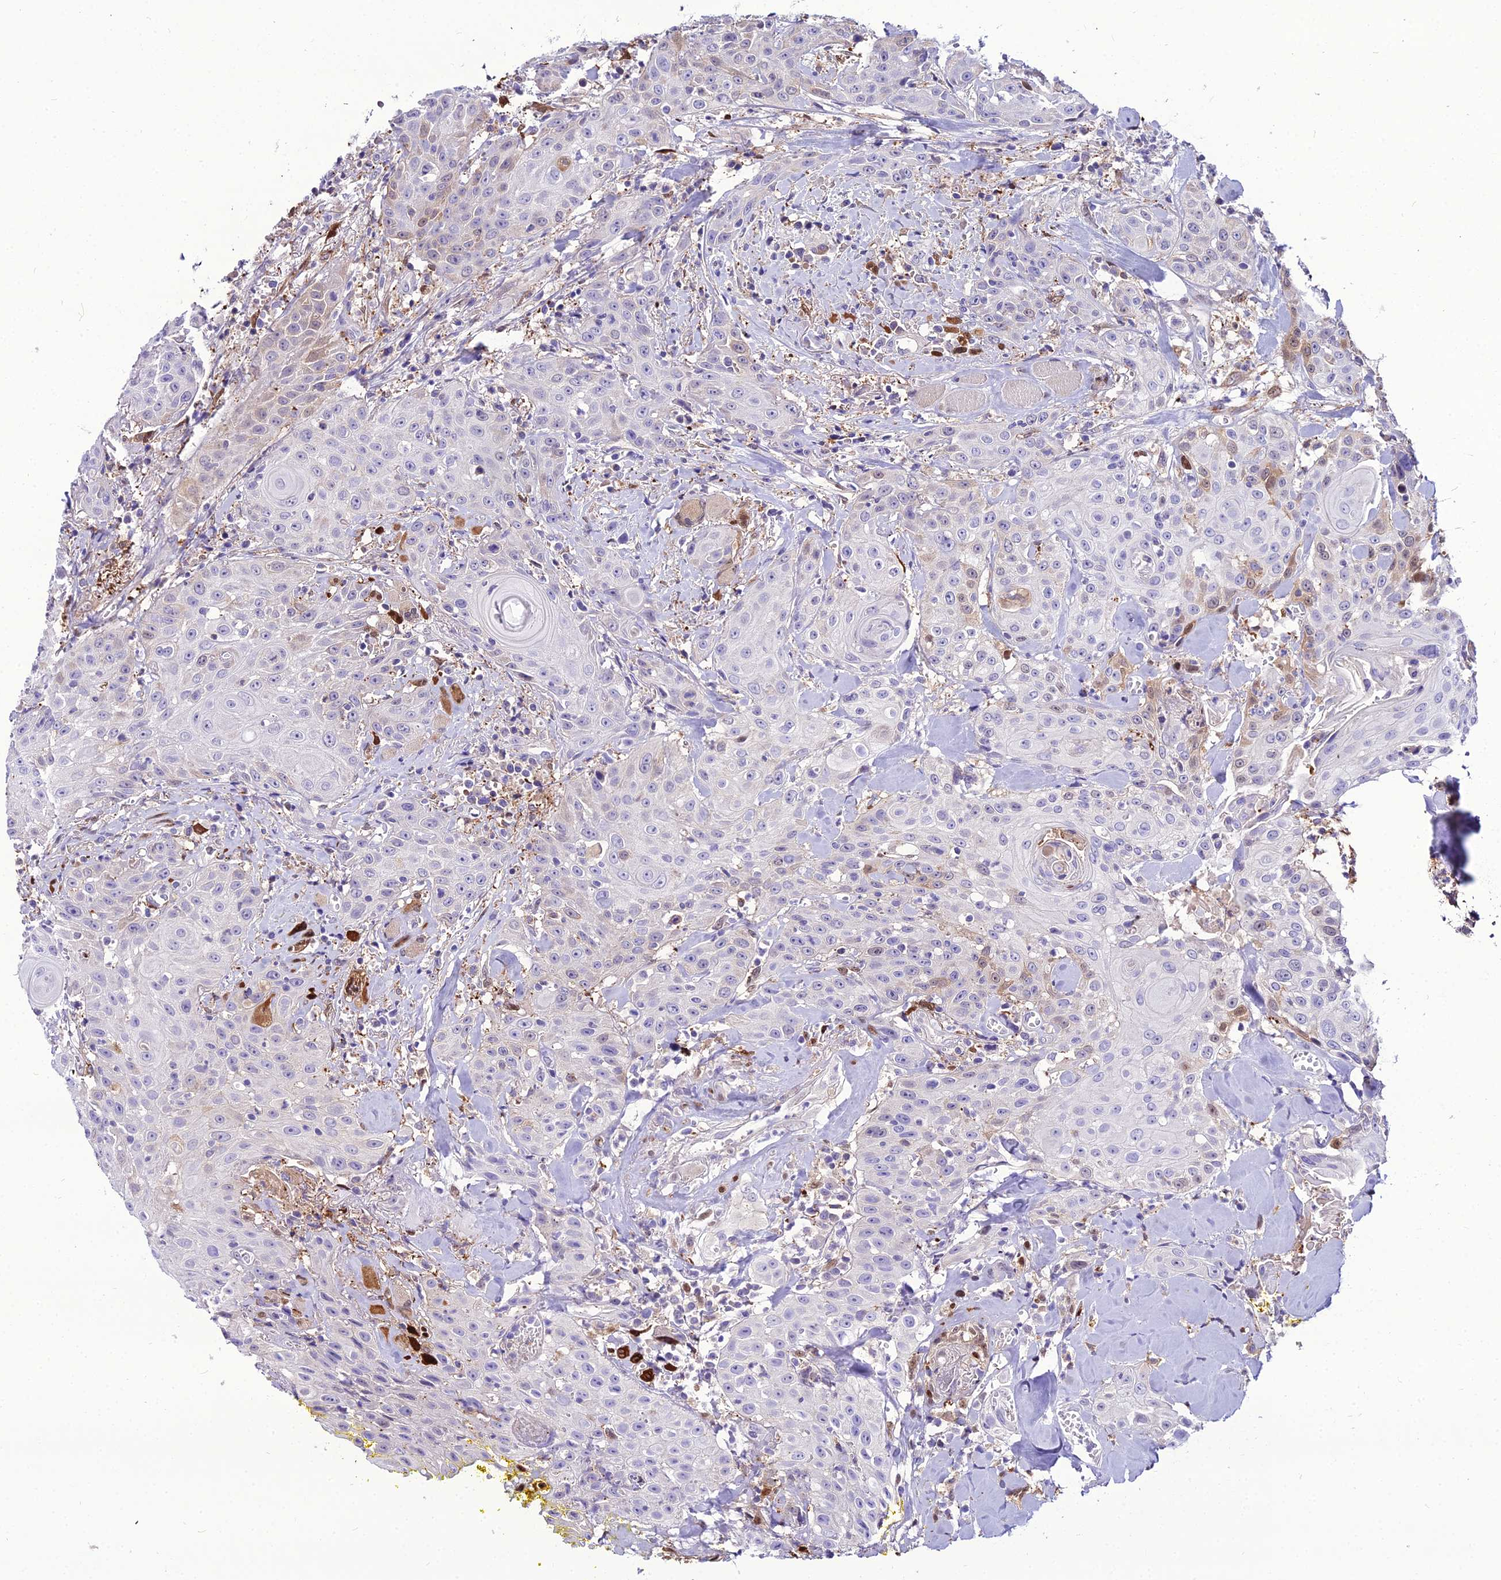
{"staining": {"intensity": "negative", "quantity": "none", "location": "none"}, "tissue": "head and neck cancer", "cell_type": "Tumor cells", "image_type": "cancer", "snomed": [{"axis": "morphology", "description": "Squamous cell carcinoma, NOS"}, {"axis": "topography", "description": "Oral tissue"}, {"axis": "topography", "description": "Head-Neck"}], "caption": "There is no significant expression in tumor cells of head and neck cancer (squamous cell carcinoma). (DAB (3,3'-diaminobenzidine) IHC, high magnification).", "gene": "MB21D2", "patient": {"sex": "female", "age": 82}}